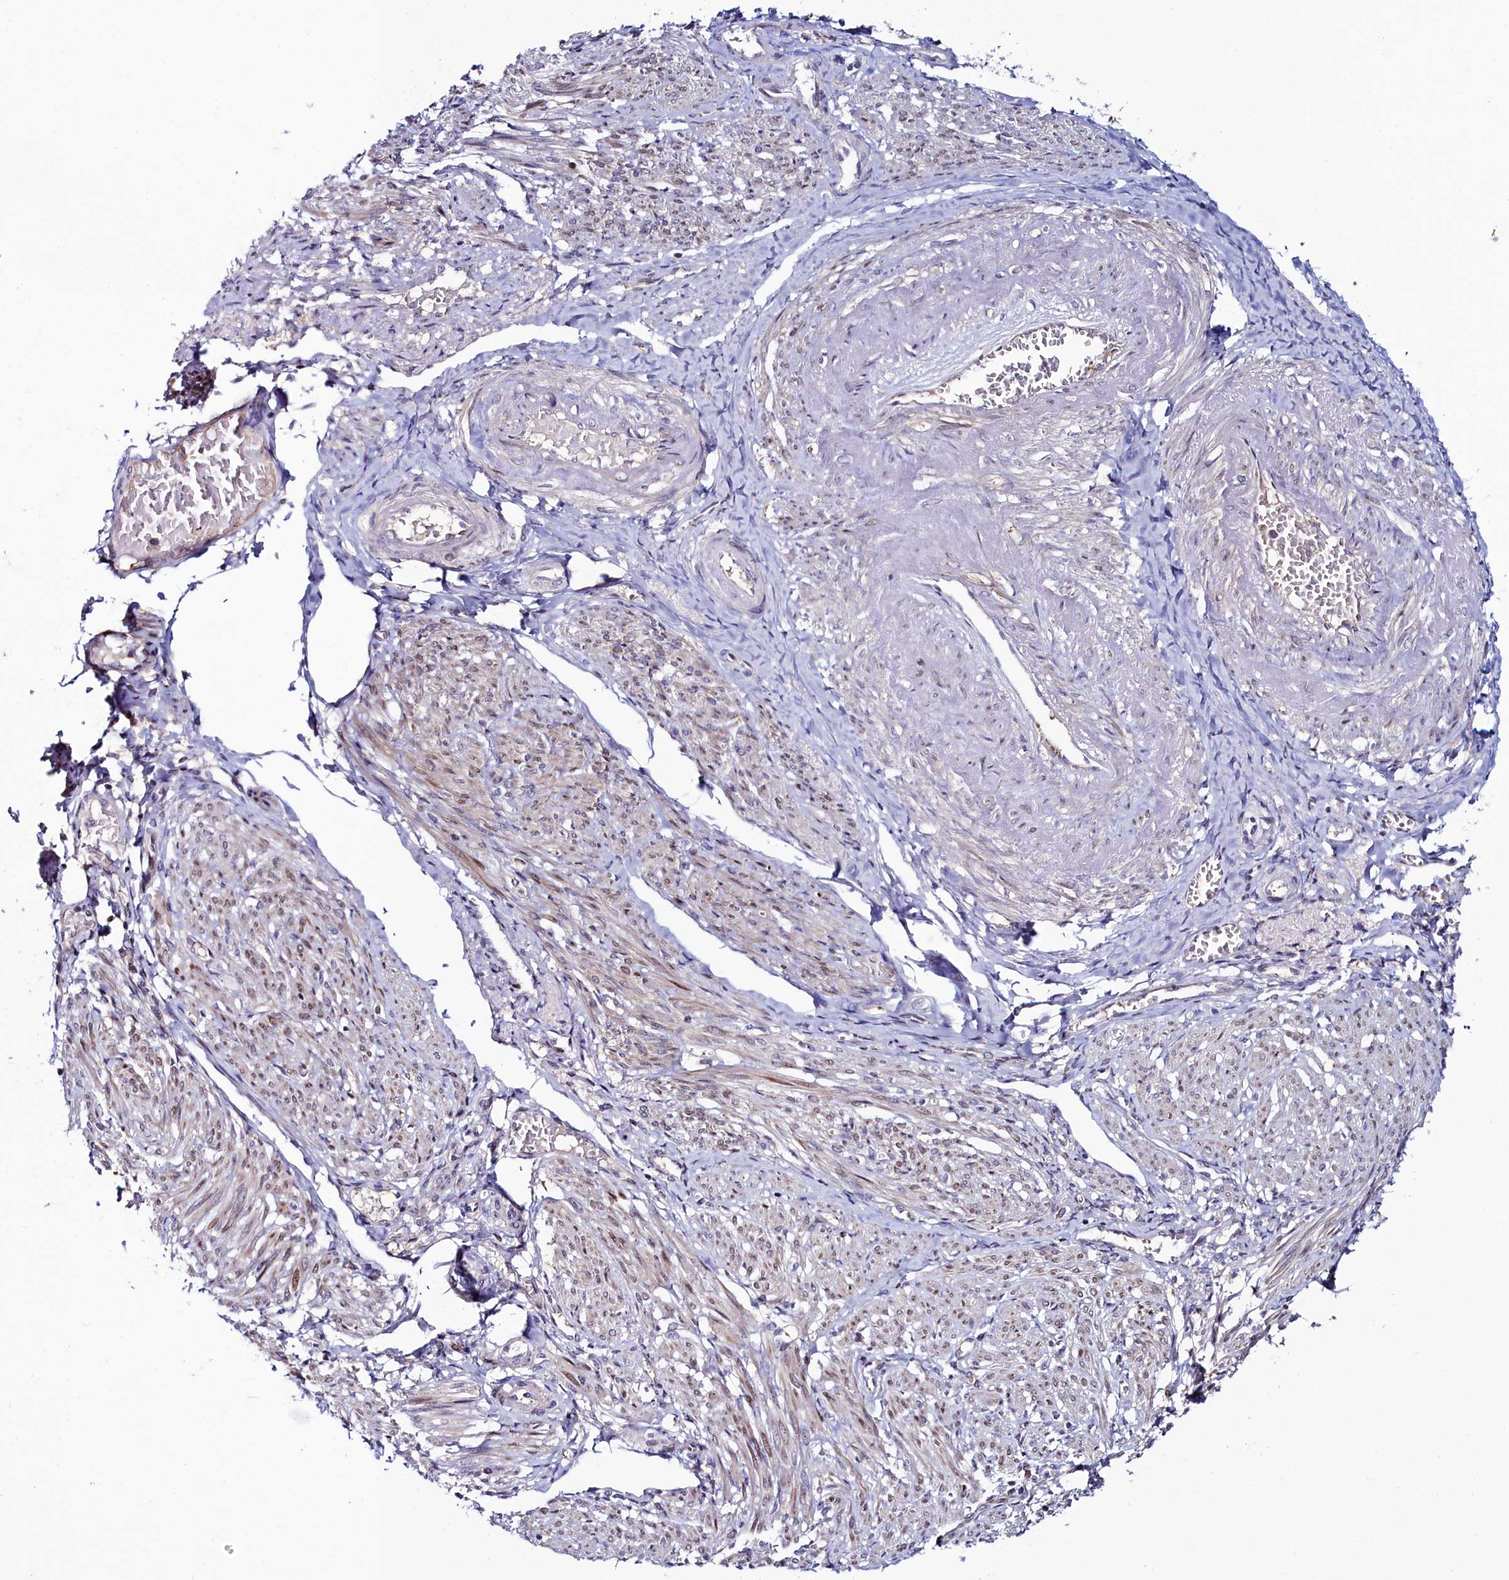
{"staining": {"intensity": "weak", "quantity": "25%-75%", "location": "cytoplasmic/membranous,nuclear"}, "tissue": "smooth muscle", "cell_type": "Smooth muscle cells", "image_type": "normal", "snomed": [{"axis": "morphology", "description": "Normal tissue, NOS"}, {"axis": "topography", "description": "Smooth muscle"}], "caption": "Smooth muscle stained with IHC demonstrates weak cytoplasmic/membranous,nuclear positivity in approximately 25%-75% of smooth muscle cells. (IHC, brightfield microscopy, high magnification).", "gene": "KCTD18", "patient": {"sex": "female", "age": 39}}